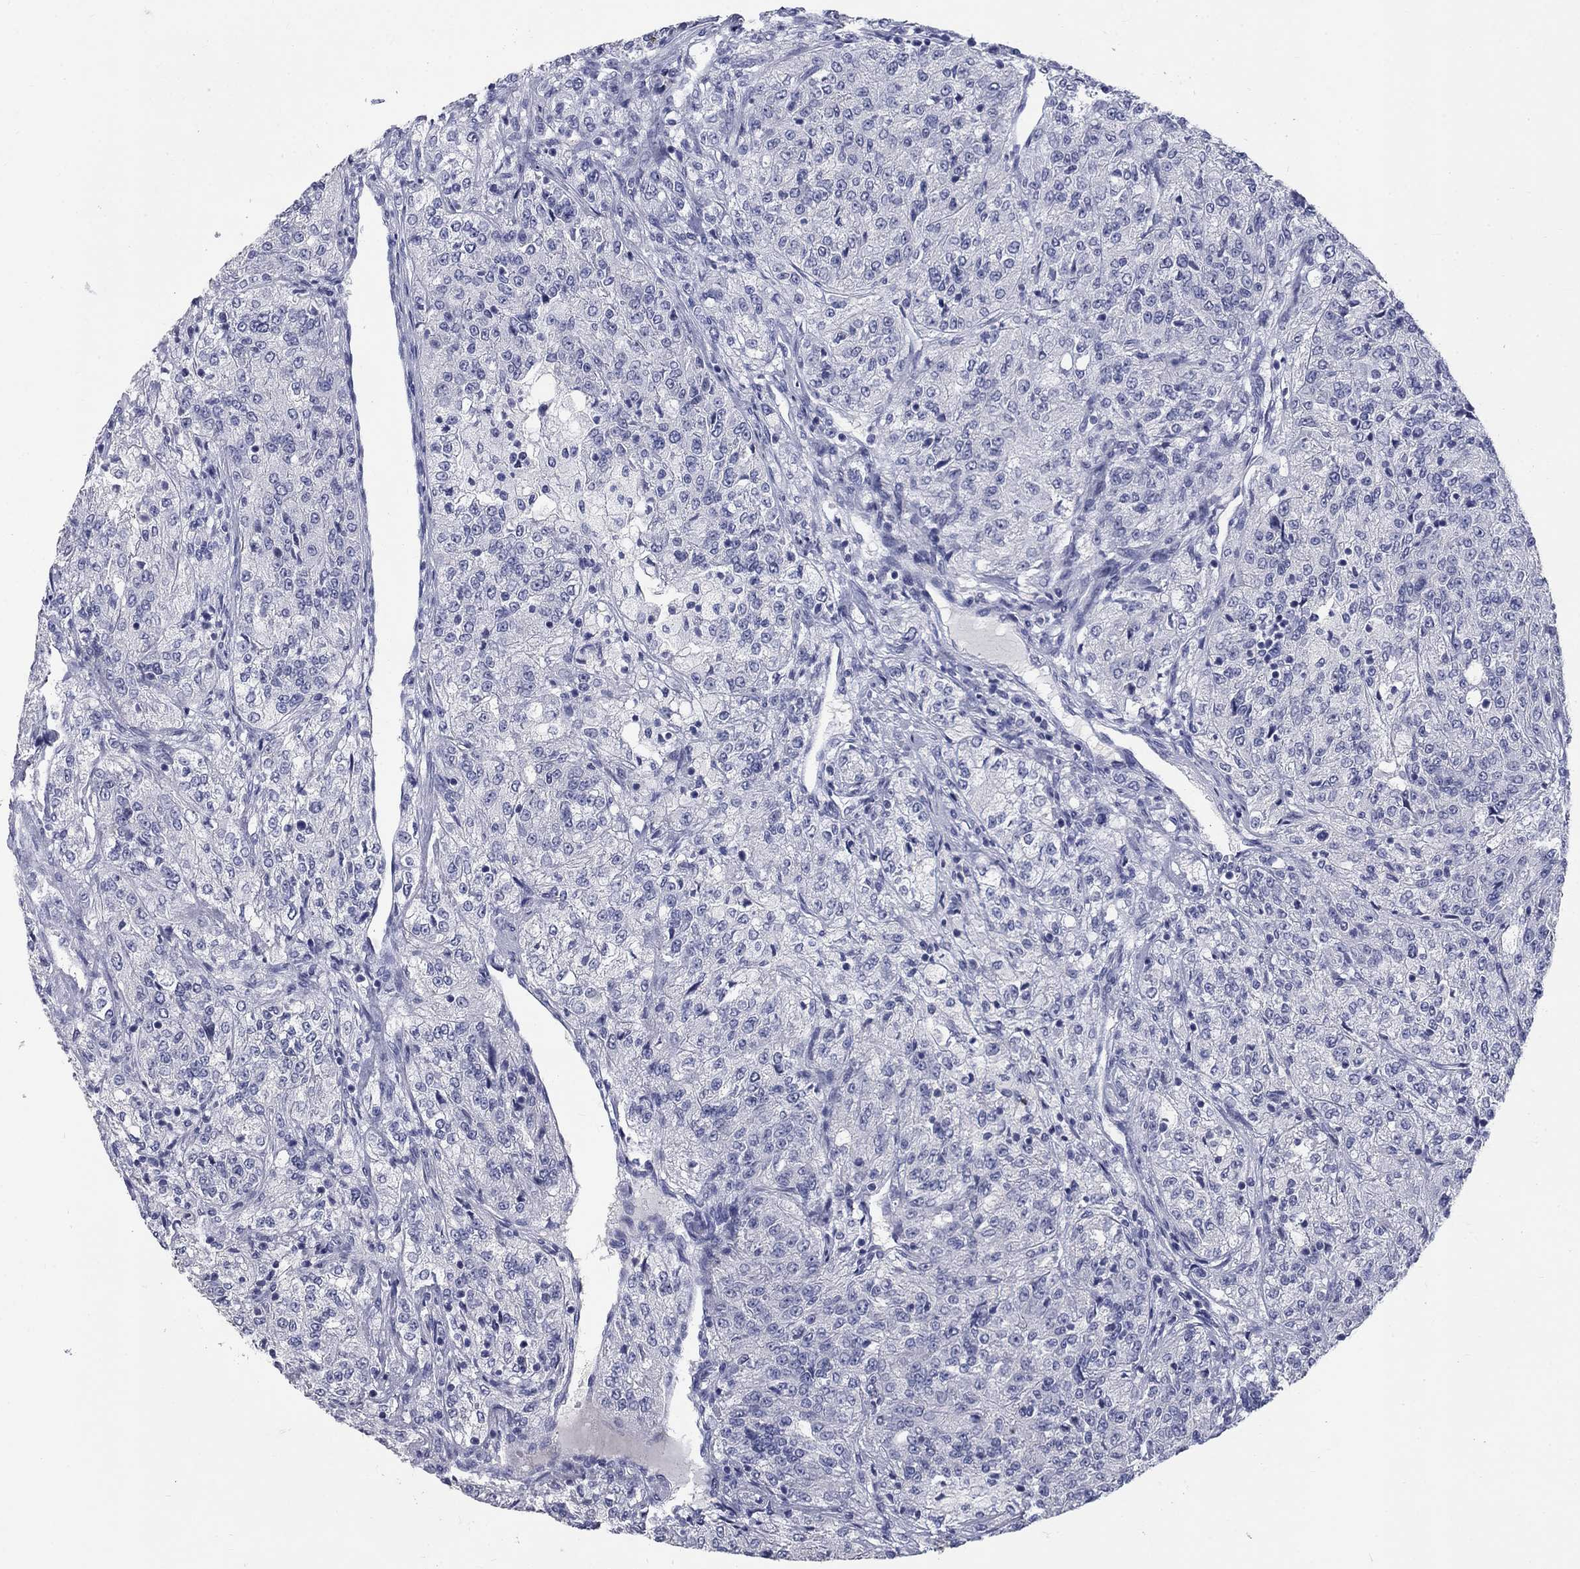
{"staining": {"intensity": "negative", "quantity": "none", "location": "none"}, "tissue": "renal cancer", "cell_type": "Tumor cells", "image_type": "cancer", "snomed": [{"axis": "morphology", "description": "Adenocarcinoma, NOS"}, {"axis": "topography", "description": "Kidney"}], "caption": "Protein analysis of adenocarcinoma (renal) reveals no significant positivity in tumor cells.", "gene": "ELAVL4", "patient": {"sex": "female", "age": 63}}